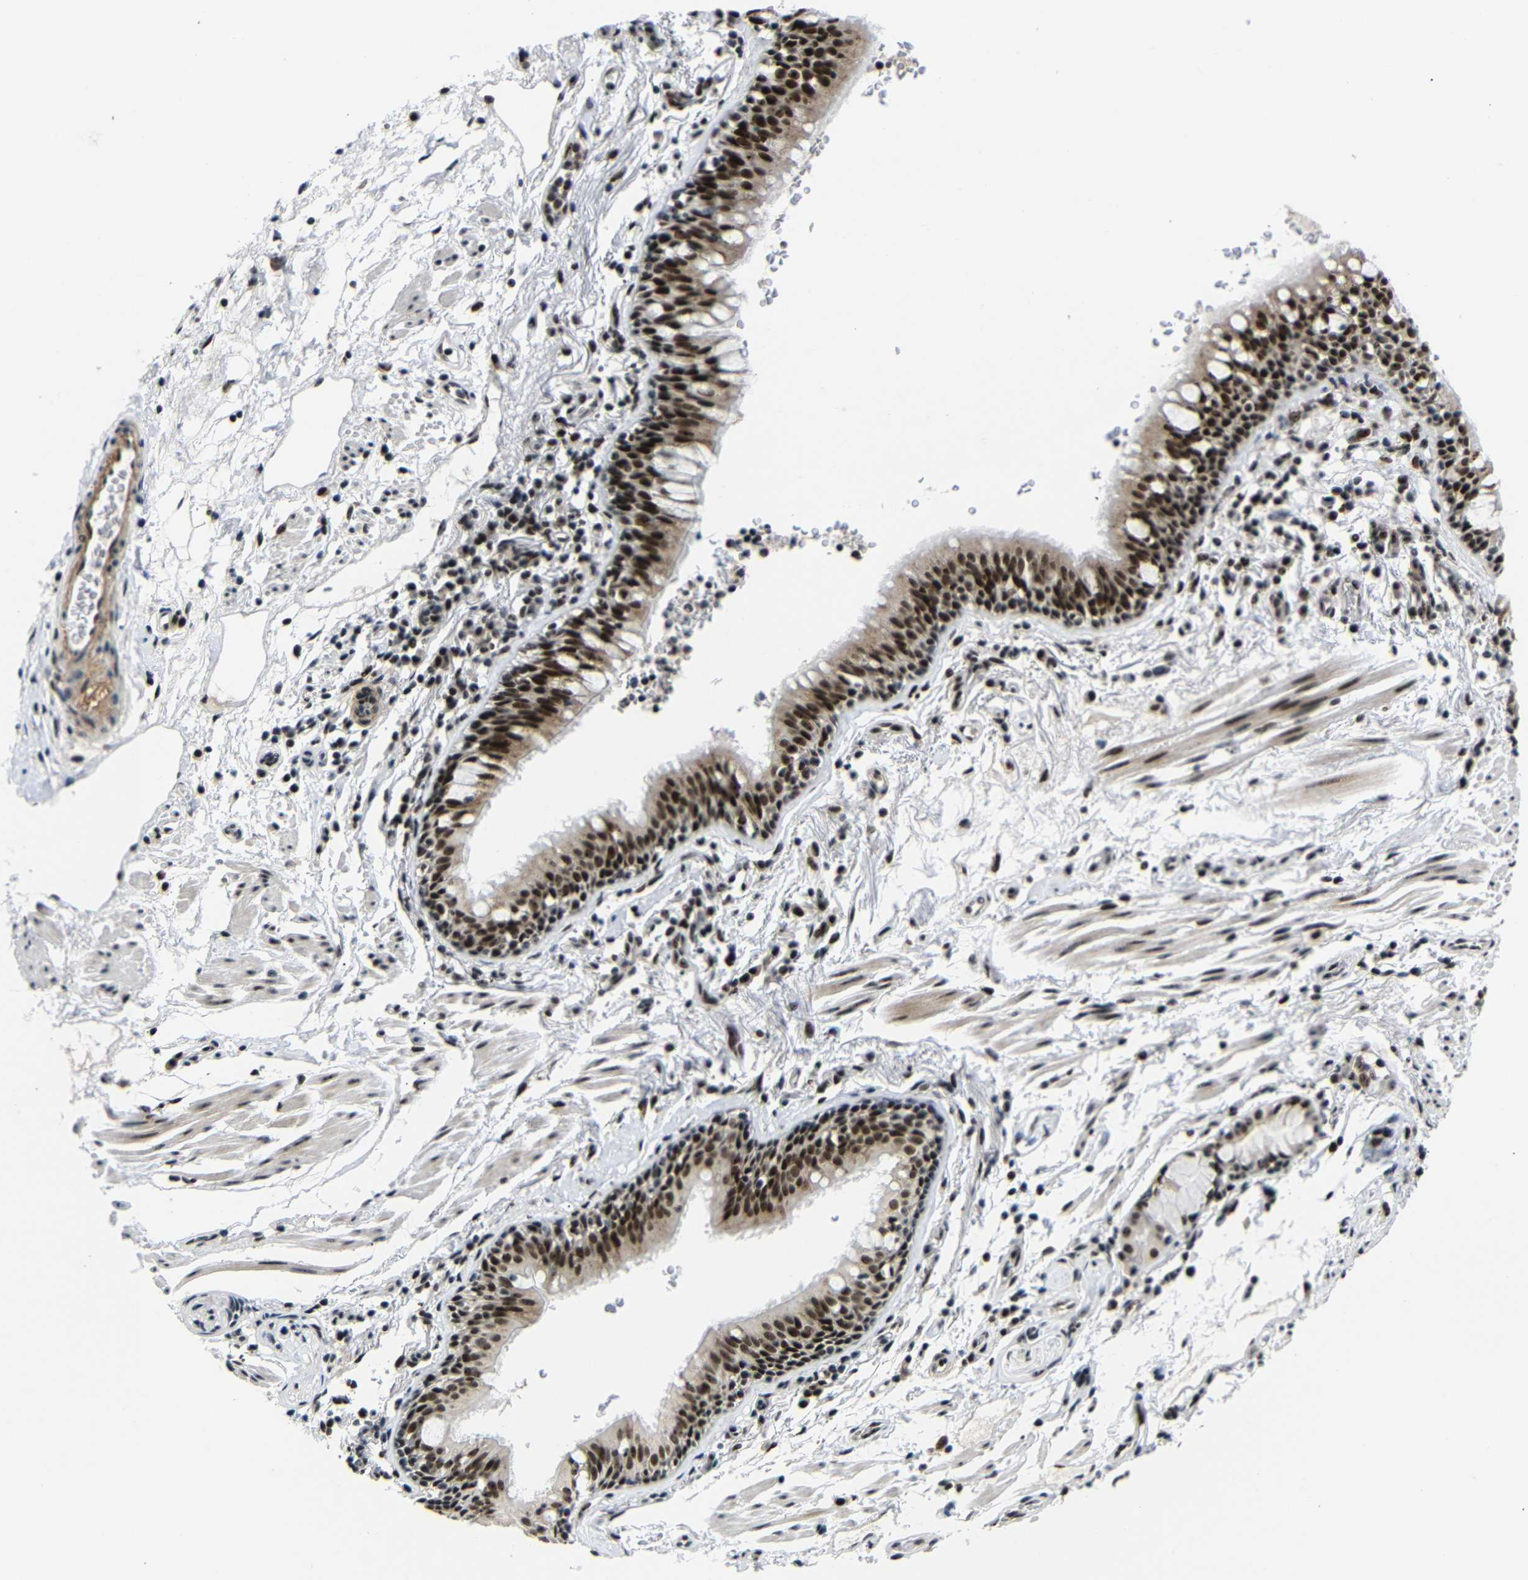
{"staining": {"intensity": "strong", "quantity": ">75%", "location": "nuclear"}, "tissue": "bronchus", "cell_type": "Respiratory epithelial cells", "image_type": "normal", "snomed": [{"axis": "morphology", "description": "Normal tissue, NOS"}, {"axis": "morphology", "description": "Inflammation, NOS"}, {"axis": "topography", "description": "Cartilage tissue"}, {"axis": "topography", "description": "Bronchus"}], "caption": "Strong nuclear expression is seen in about >75% of respiratory epithelial cells in normal bronchus. The protein is shown in brown color, while the nuclei are stained blue.", "gene": "SETDB2", "patient": {"sex": "male", "age": 77}}